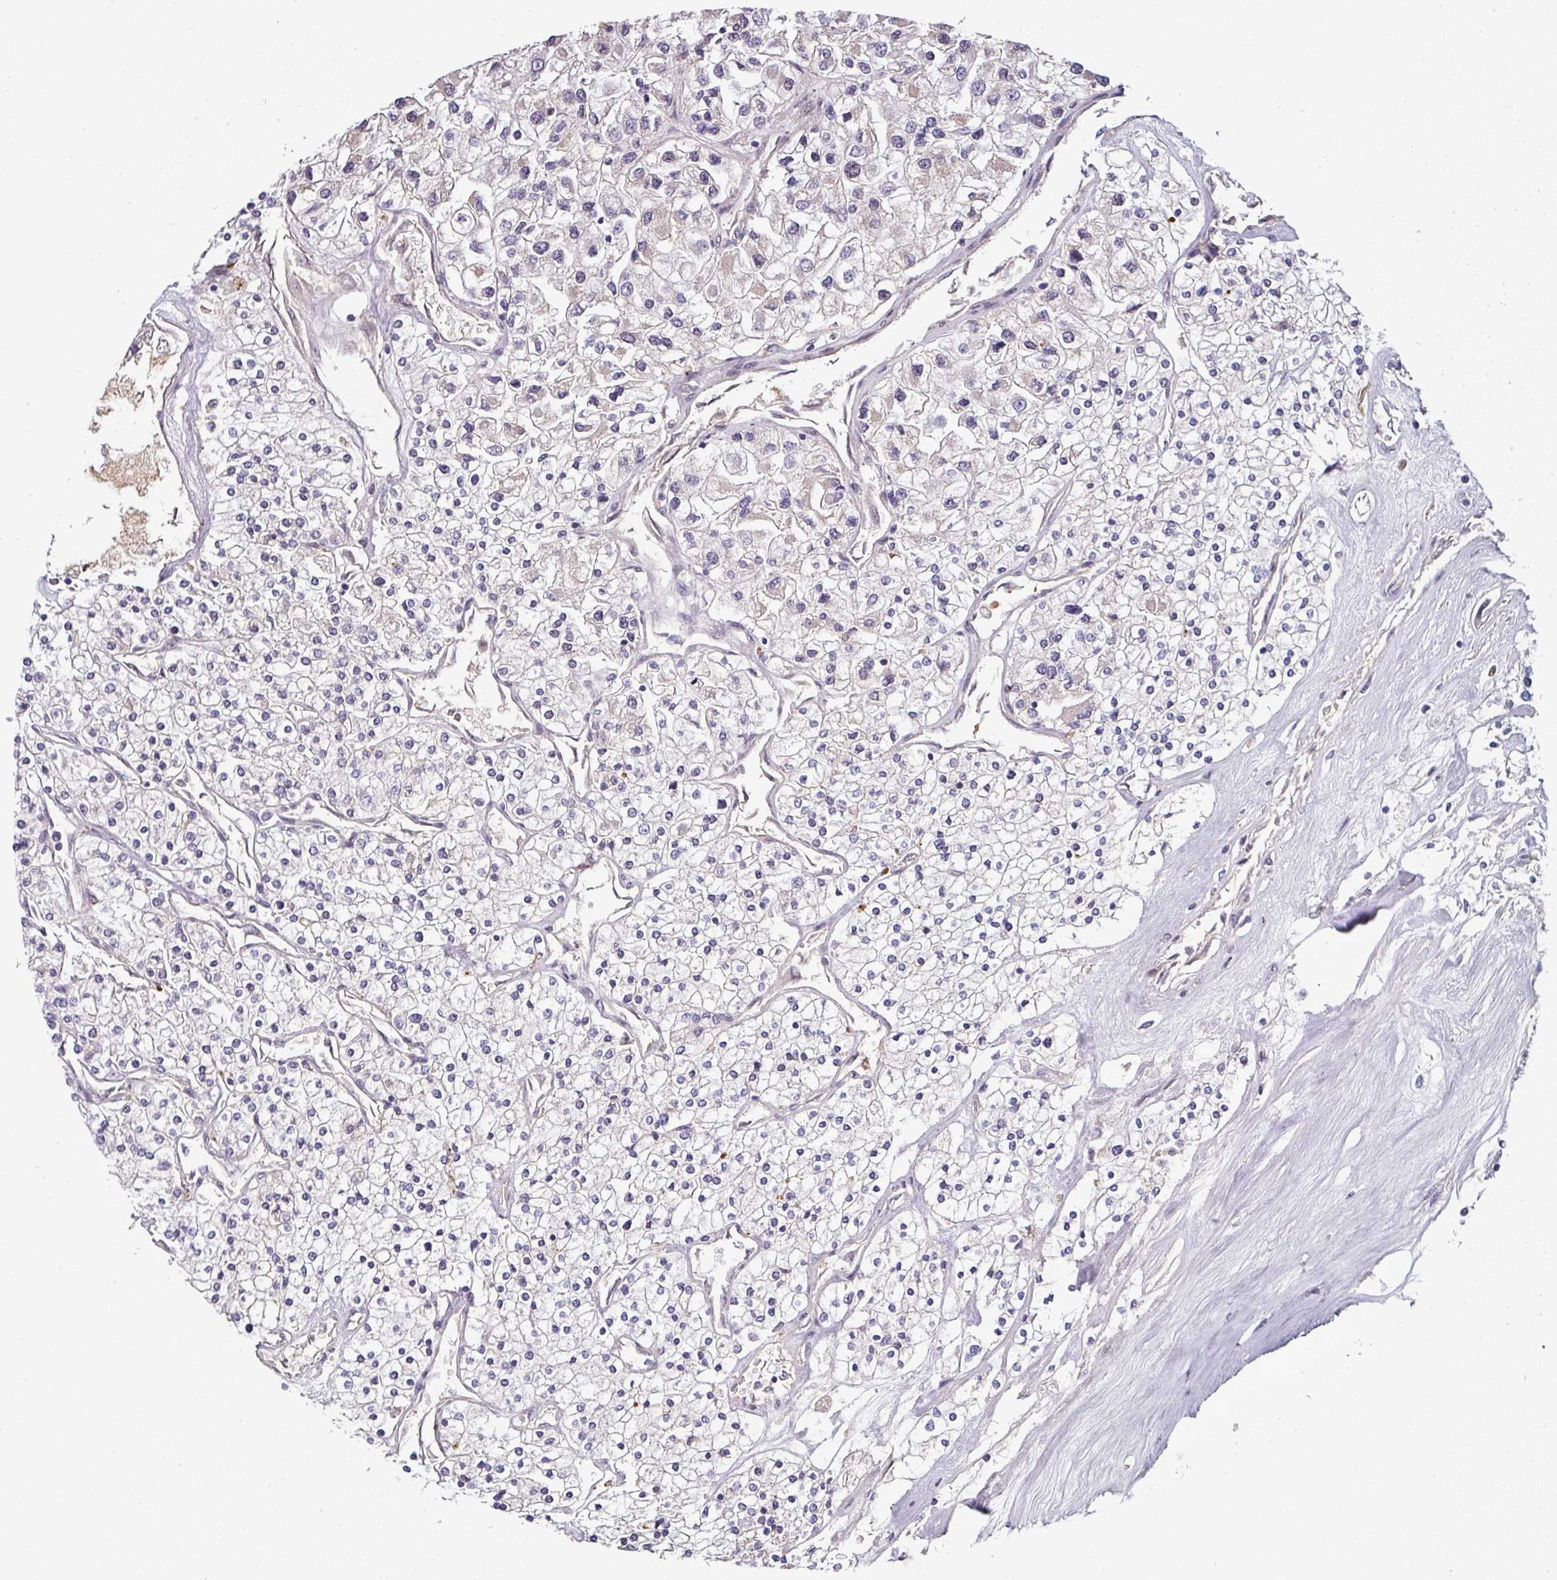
{"staining": {"intensity": "negative", "quantity": "none", "location": "none"}, "tissue": "renal cancer", "cell_type": "Tumor cells", "image_type": "cancer", "snomed": [{"axis": "morphology", "description": "Adenocarcinoma, NOS"}, {"axis": "topography", "description": "Kidney"}], "caption": "A high-resolution image shows immunohistochemistry (IHC) staining of renal cancer (adenocarcinoma), which exhibits no significant staining in tumor cells.", "gene": "SWSAP1", "patient": {"sex": "male", "age": 80}}